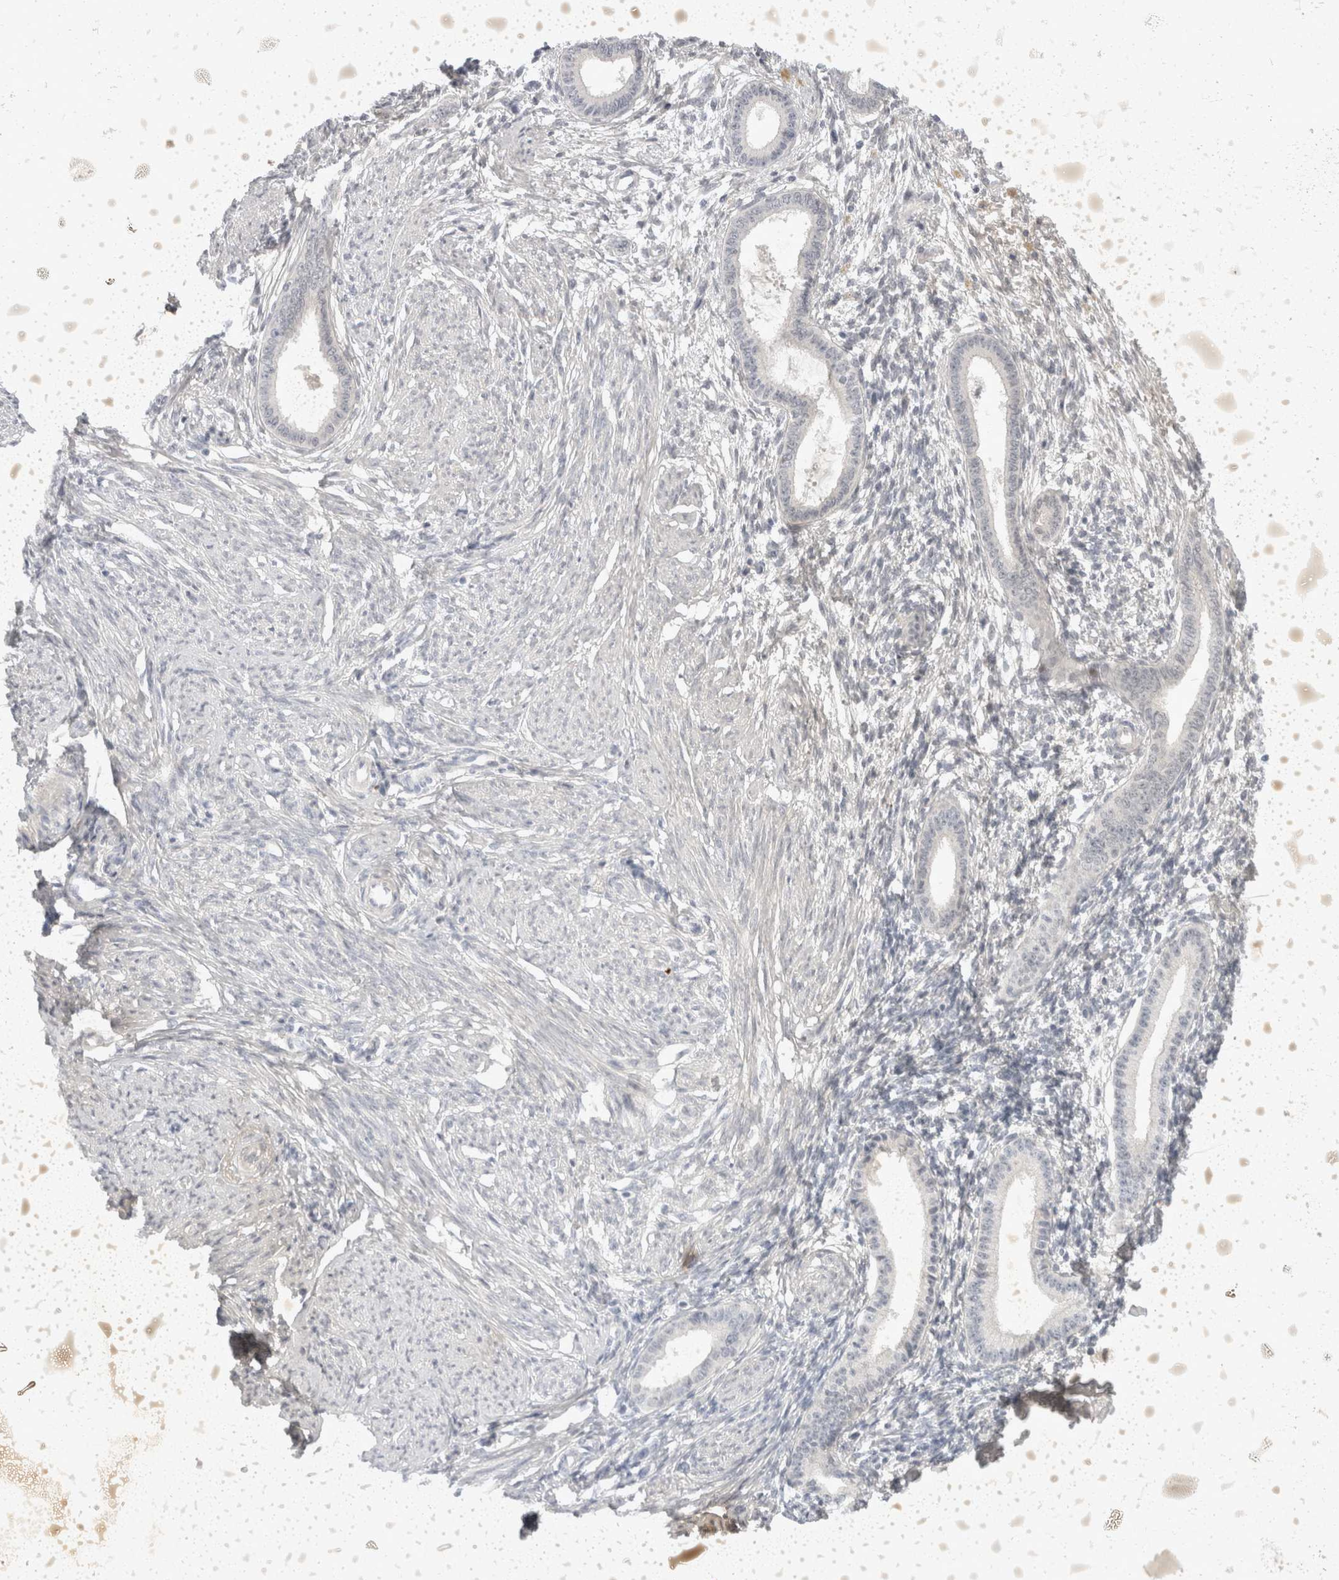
{"staining": {"intensity": "negative", "quantity": "none", "location": "none"}, "tissue": "endometrium", "cell_type": "Cells in endometrial stroma", "image_type": "normal", "snomed": [{"axis": "morphology", "description": "Normal tissue, NOS"}, {"axis": "topography", "description": "Endometrium"}], "caption": "Protein analysis of unremarkable endometrium displays no significant staining in cells in endometrial stroma.", "gene": "TOM1L2", "patient": {"sex": "female", "age": 56}}